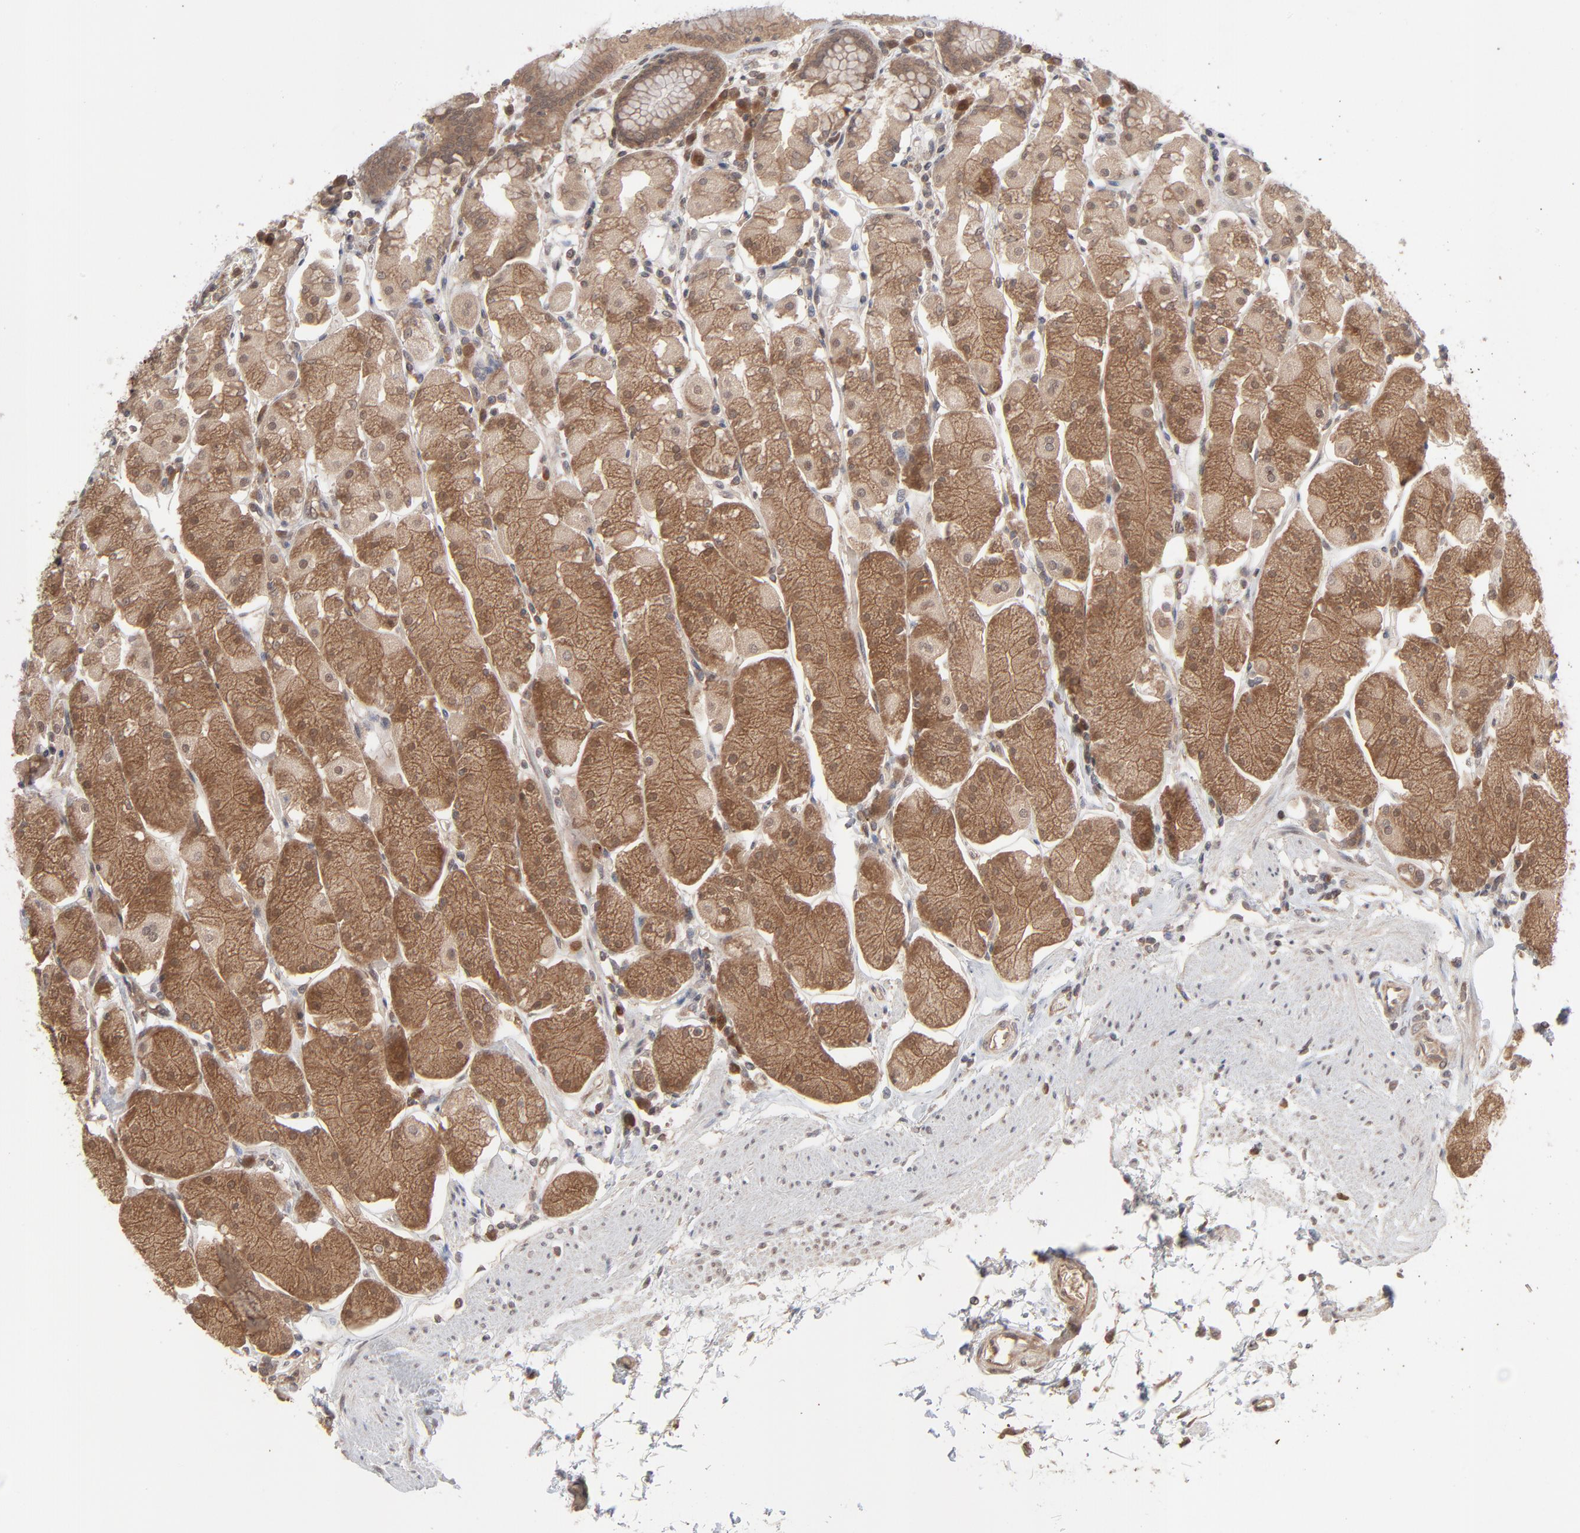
{"staining": {"intensity": "moderate", "quantity": ">75%", "location": "cytoplasmic/membranous"}, "tissue": "stomach", "cell_type": "Glandular cells", "image_type": "normal", "snomed": [{"axis": "morphology", "description": "Normal tissue, NOS"}, {"axis": "topography", "description": "Stomach, upper"}, {"axis": "topography", "description": "Stomach"}], "caption": "Immunohistochemical staining of benign stomach exhibits >75% levels of moderate cytoplasmic/membranous protein staining in approximately >75% of glandular cells. (Stains: DAB (3,3'-diaminobenzidine) in brown, nuclei in blue, Microscopy: brightfield microscopy at high magnification).", "gene": "SCFD1", "patient": {"sex": "male", "age": 76}}